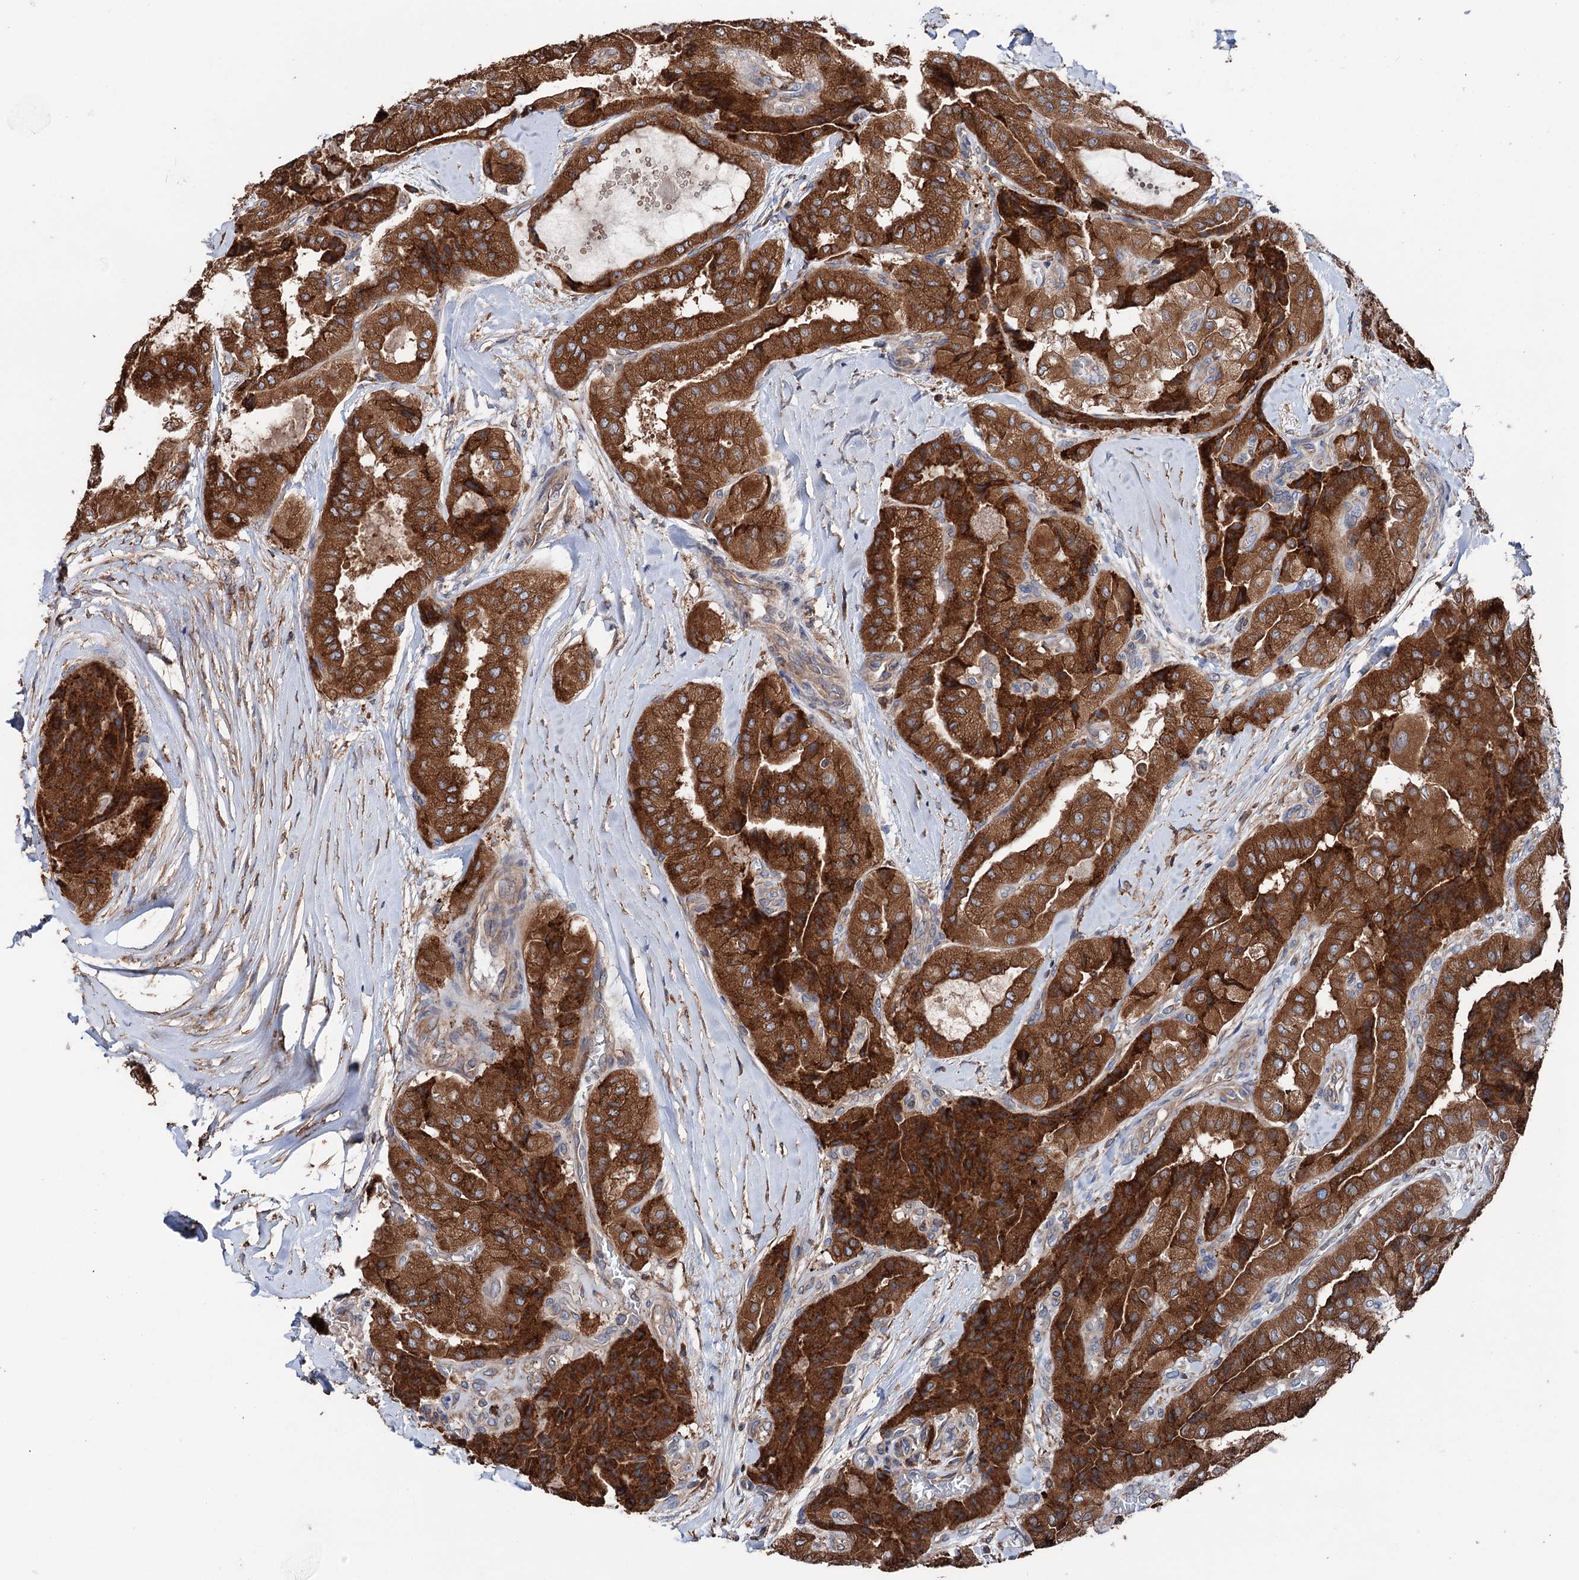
{"staining": {"intensity": "strong", "quantity": ">75%", "location": "cytoplasmic/membranous"}, "tissue": "thyroid cancer", "cell_type": "Tumor cells", "image_type": "cancer", "snomed": [{"axis": "morphology", "description": "Papillary adenocarcinoma, NOS"}, {"axis": "topography", "description": "Thyroid gland"}], "caption": "Immunohistochemical staining of thyroid cancer (papillary adenocarcinoma) displays high levels of strong cytoplasmic/membranous staining in approximately >75% of tumor cells. Ihc stains the protein of interest in brown and the nuclei are stained blue.", "gene": "ERP29", "patient": {"sex": "female", "age": 59}}